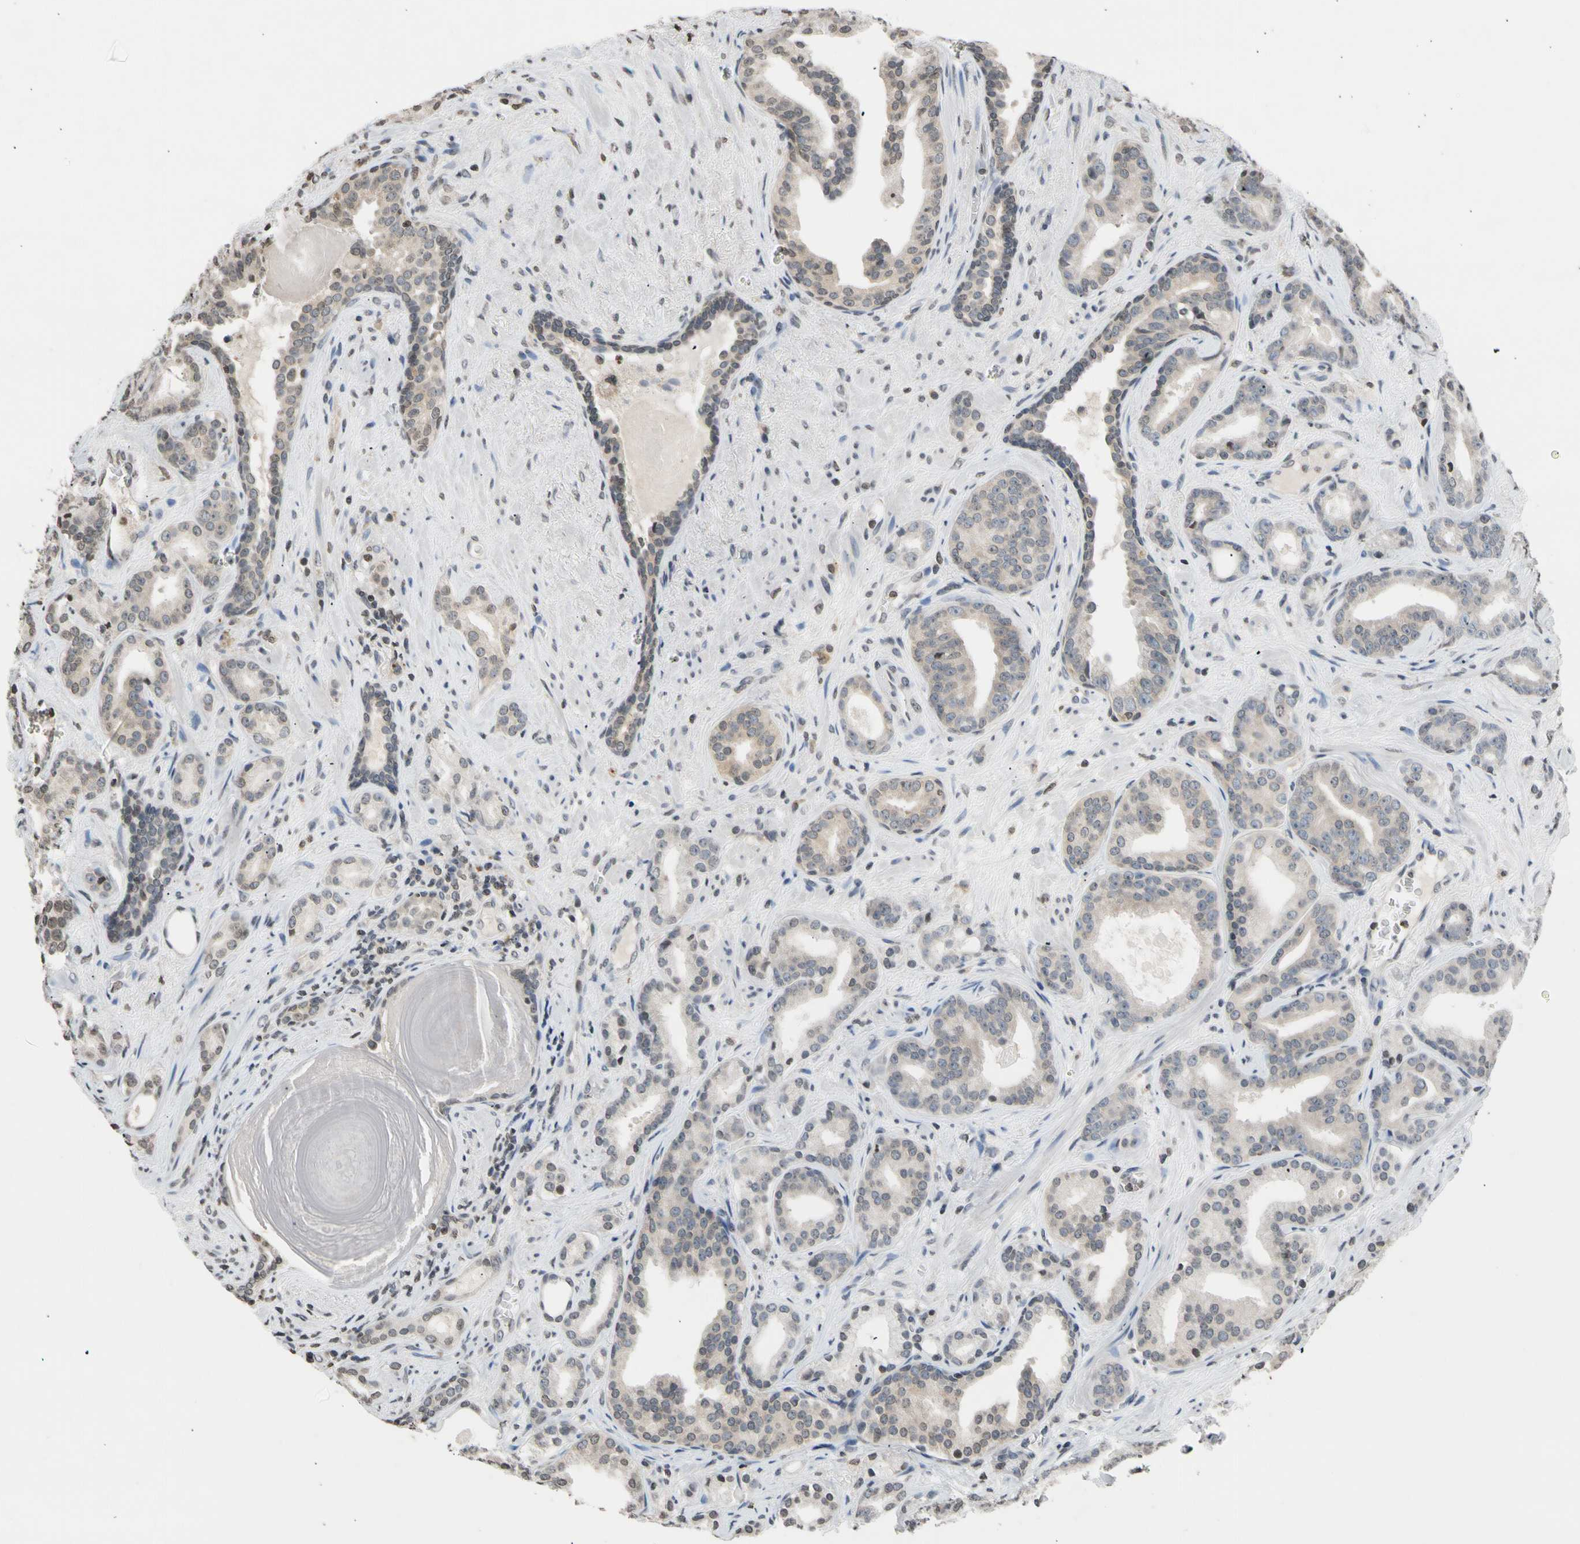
{"staining": {"intensity": "weak", "quantity": ">75%", "location": "cytoplasmic/membranous"}, "tissue": "prostate cancer", "cell_type": "Tumor cells", "image_type": "cancer", "snomed": [{"axis": "morphology", "description": "Adenocarcinoma, Low grade"}, {"axis": "topography", "description": "Prostate"}], "caption": "Weak cytoplasmic/membranous positivity is appreciated in approximately >75% of tumor cells in prostate cancer (low-grade adenocarcinoma).", "gene": "GPX4", "patient": {"sex": "male", "age": 63}}